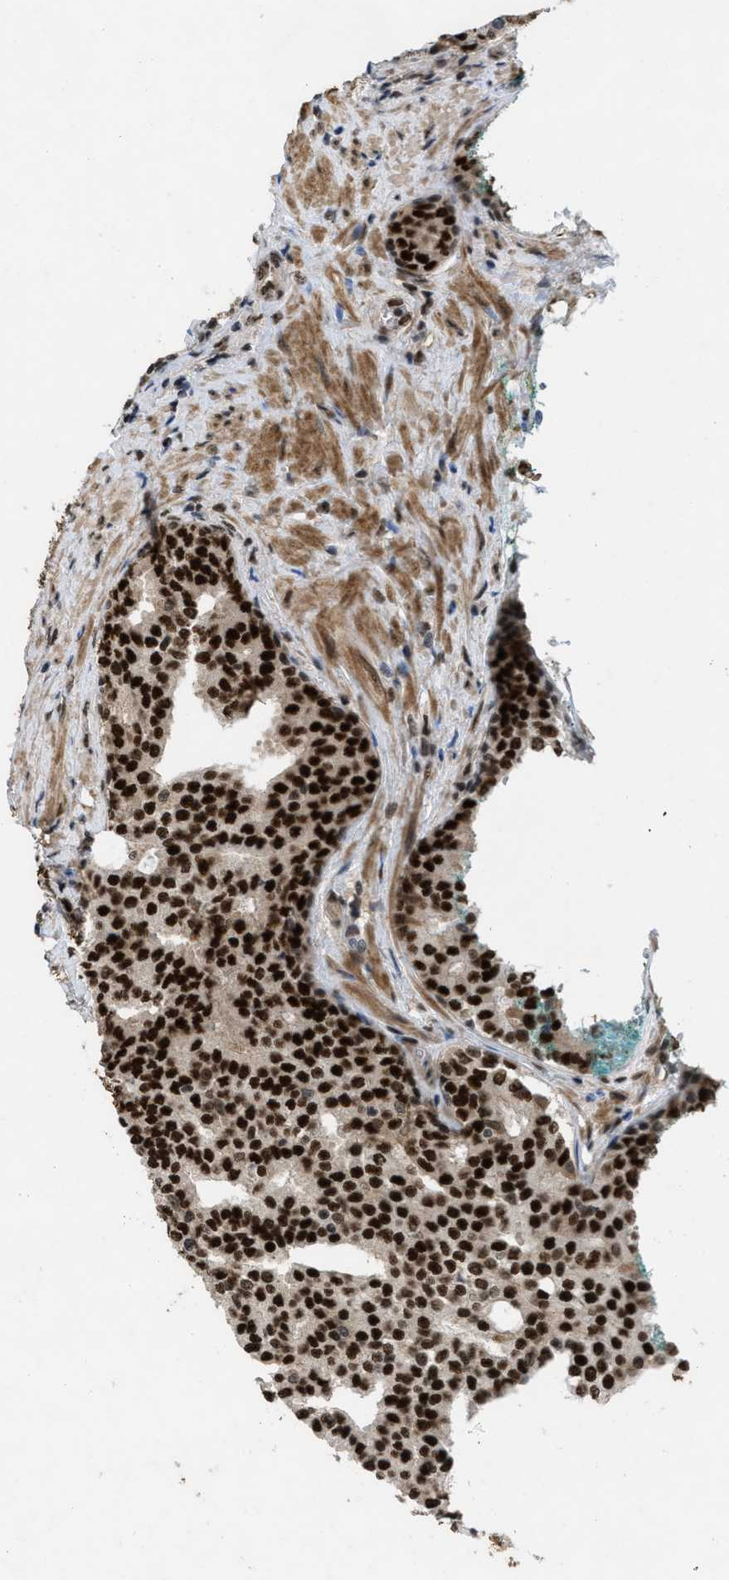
{"staining": {"intensity": "strong", "quantity": ">75%", "location": "nuclear"}, "tissue": "prostate cancer", "cell_type": "Tumor cells", "image_type": "cancer", "snomed": [{"axis": "morphology", "description": "Adenocarcinoma, High grade"}, {"axis": "topography", "description": "Prostate"}], "caption": "A micrograph of human prostate cancer stained for a protein demonstrates strong nuclear brown staining in tumor cells. (Stains: DAB in brown, nuclei in blue, Microscopy: brightfield microscopy at high magnification).", "gene": "CDT1", "patient": {"sex": "male", "age": 71}}